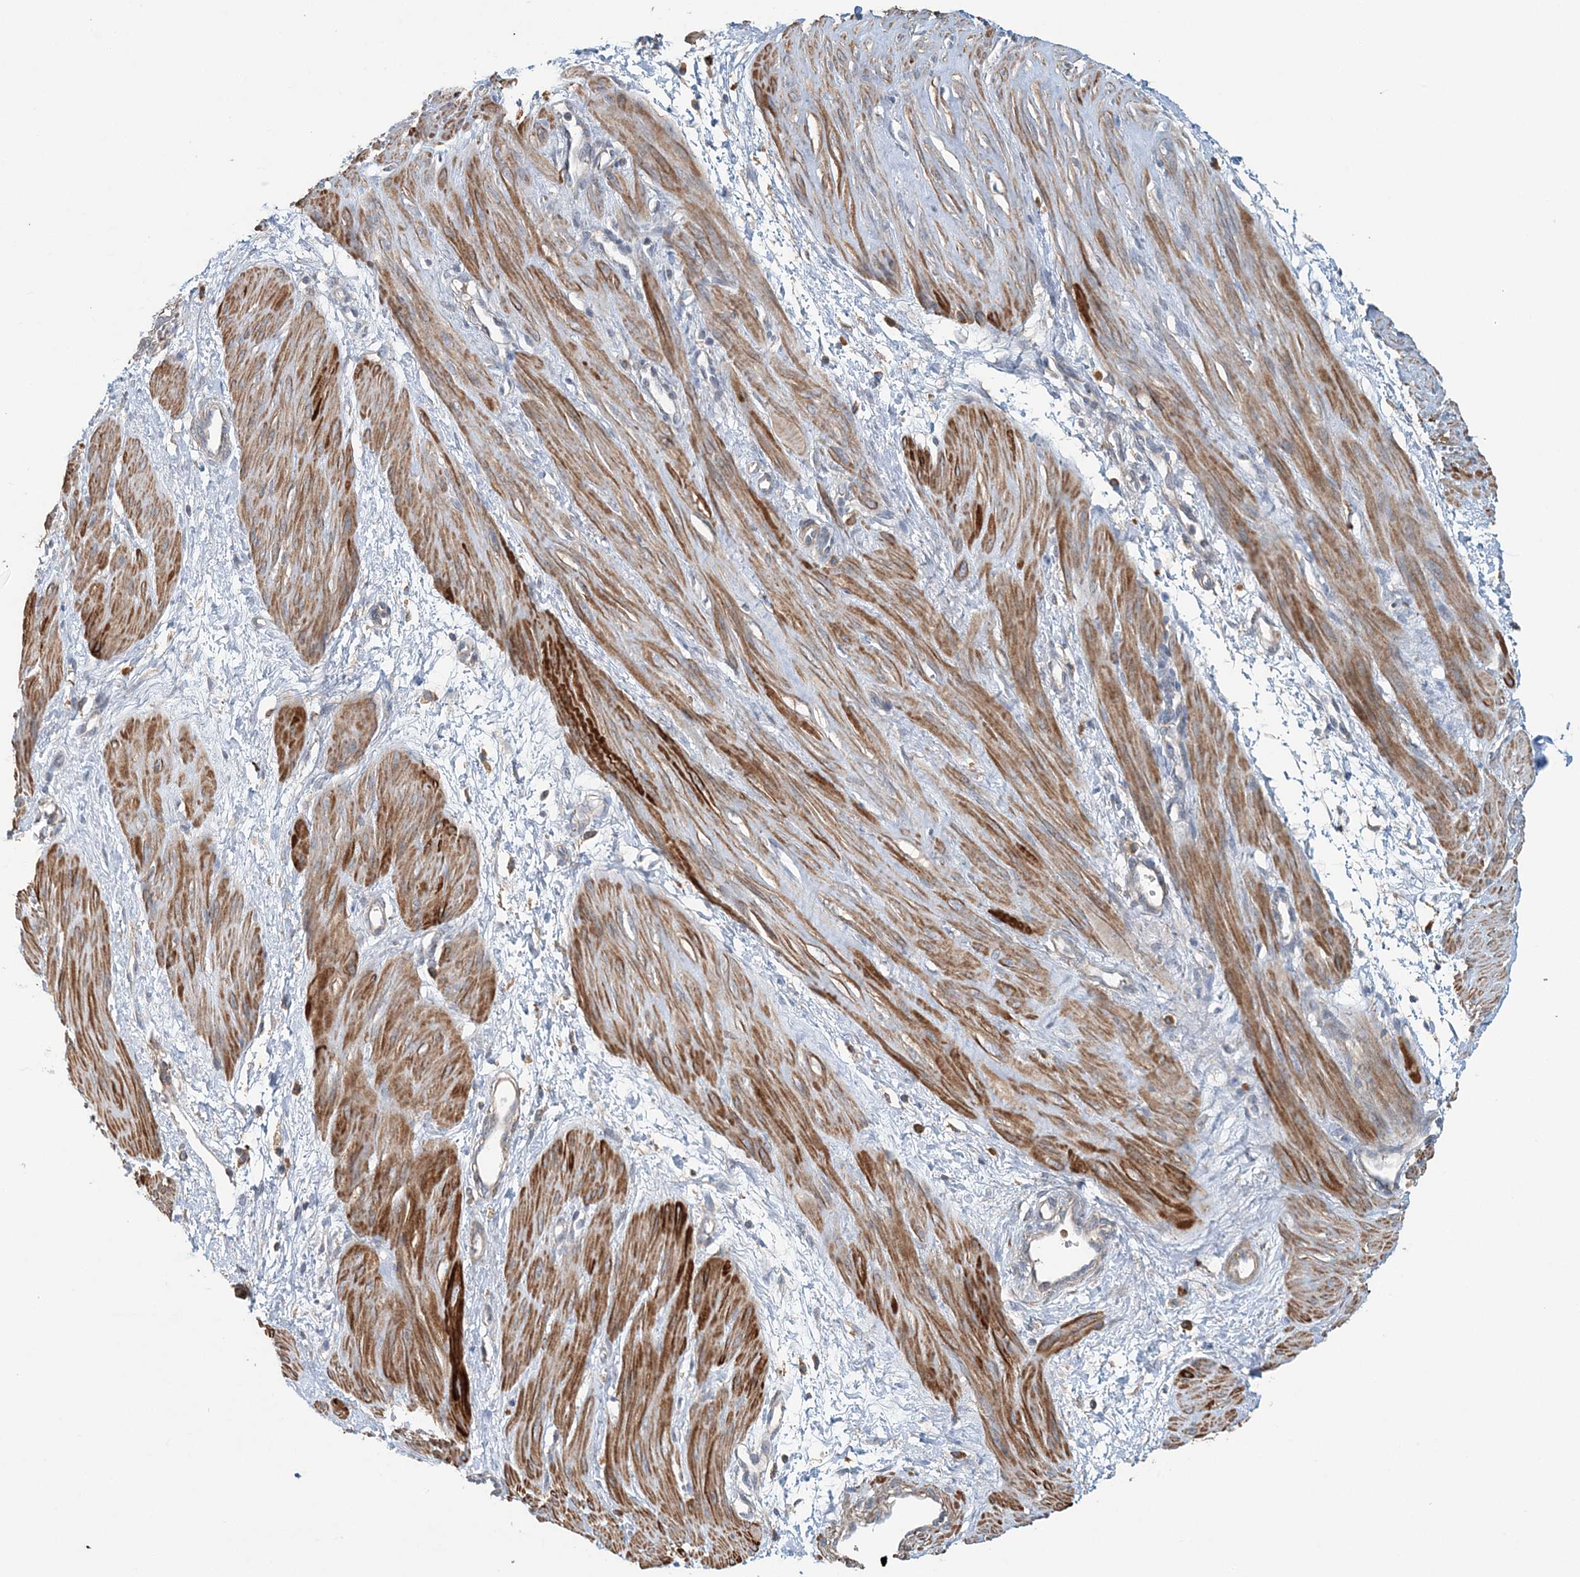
{"staining": {"intensity": "strong", "quantity": ">75%", "location": "cytoplasmic/membranous"}, "tissue": "smooth muscle", "cell_type": "Smooth muscle cells", "image_type": "normal", "snomed": [{"axis": "morphology", "description": "Normal tissue, NOS"}, {"axis": "topography", "description": "Endometrium"}], "caption": "Smooth muscle cells show high levels of strong cytoplasmic/membranous staining in about >75% of cells in normal smooth muscle.", "gene": "TTI1", "patient": {"sex": "female", "age": 33}}